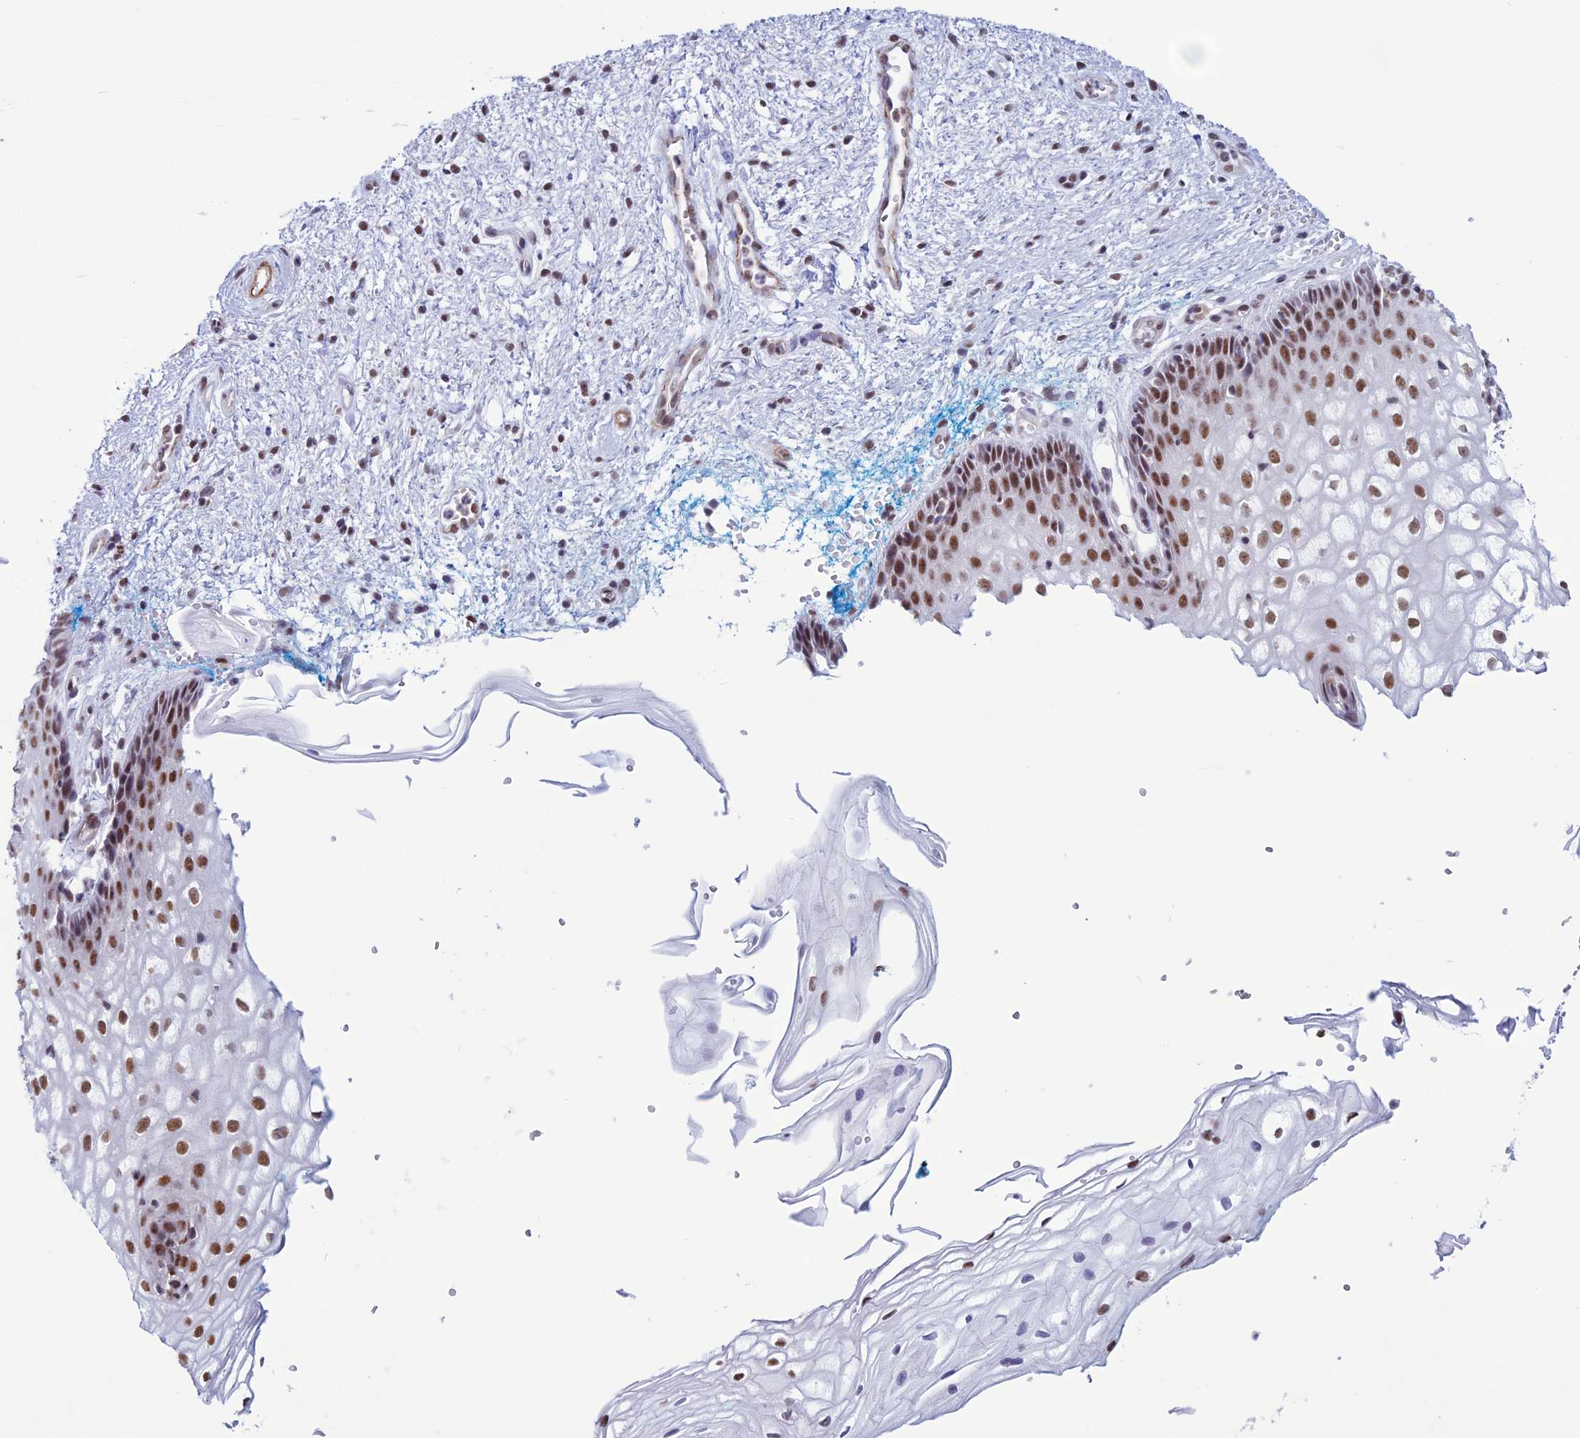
{"staining": {"intensity": "strong", "quantity": ">75%", "location": "nuclear"}, "tissue": "vagina", "cell_type": "Squamous epithelial cells", "image_type": "normal", "snomed": [{"axis": "morphology", "description": "Normal tissue, NOS"}, {"axis": "topography", "description": "Vagina"}], "caption": "Immunohistochemistry (DAB) staining of benign vagina exhibits strong nuclear protein staining in approximately >75% of squamous epithelial cells.", "gene": "U2AF1", "patient": {"sex": "female", "age": 34}}